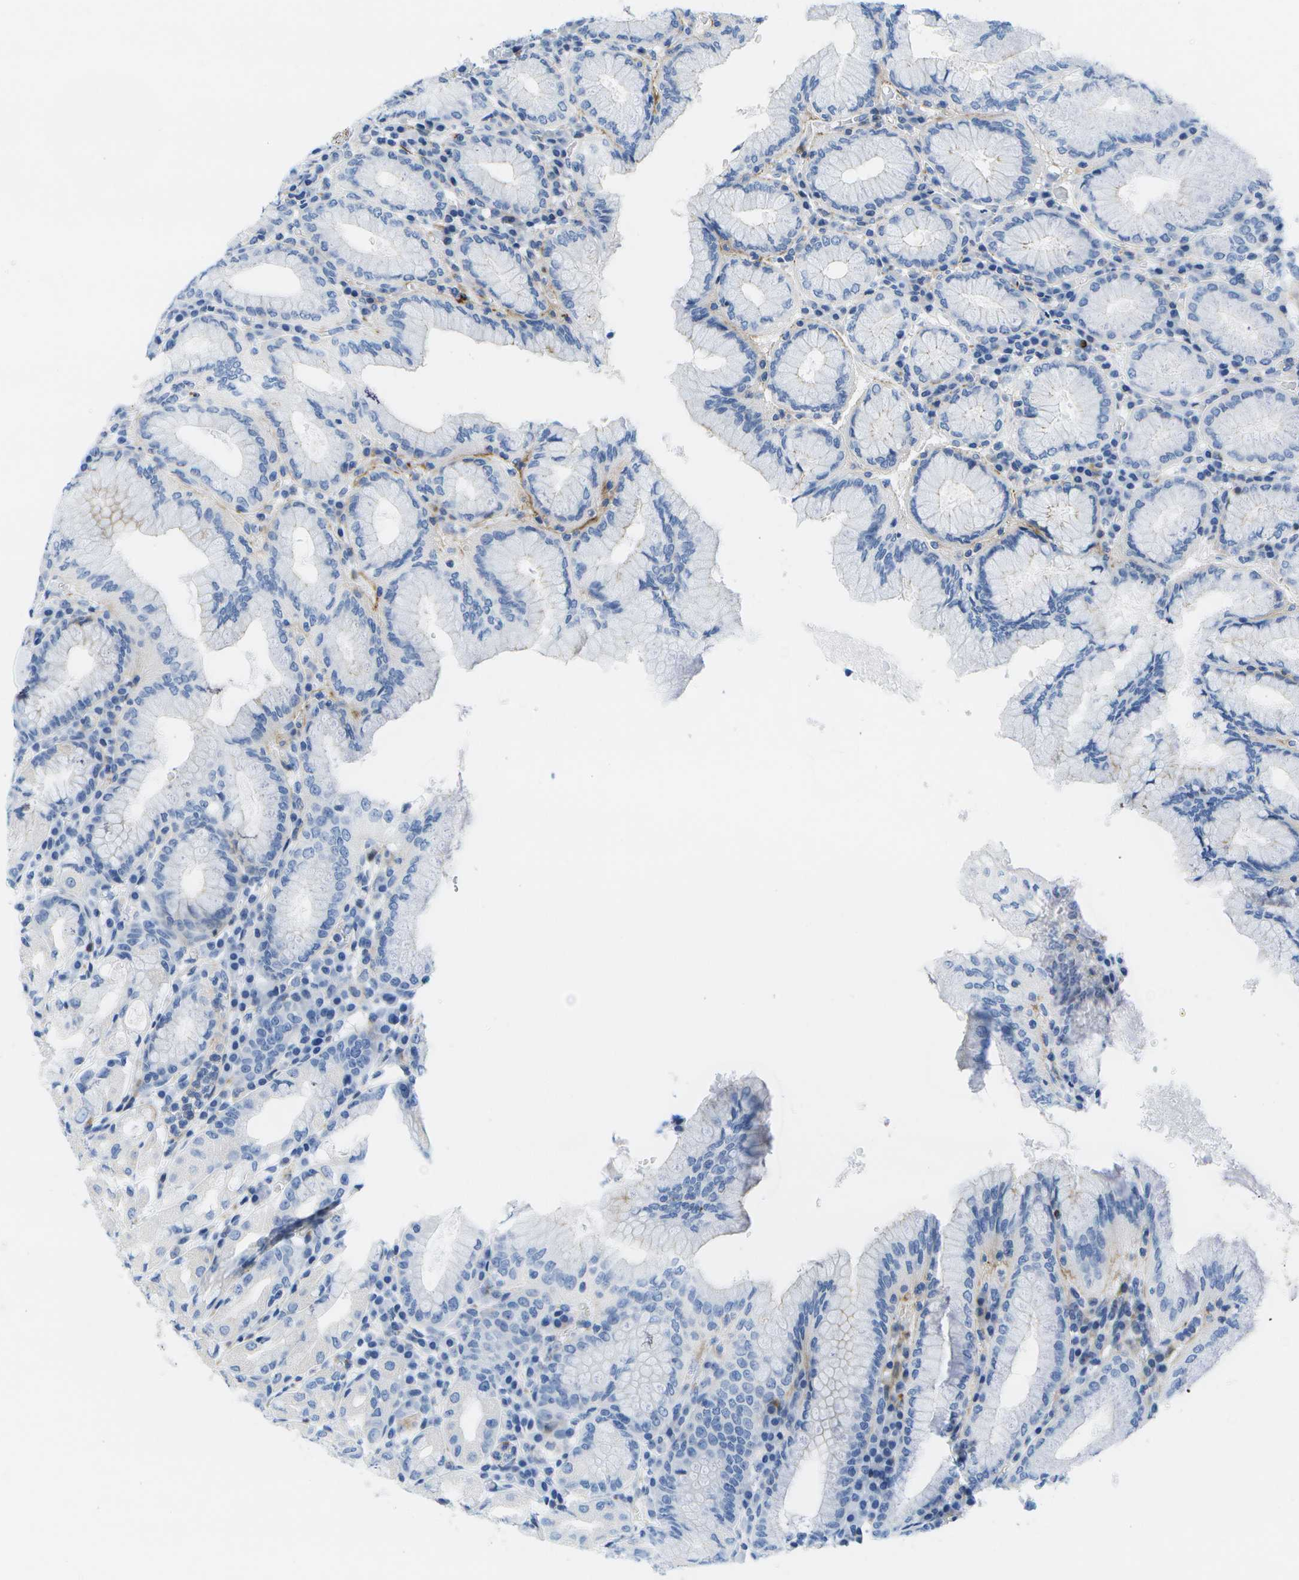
{"staining": {"intensity": "weak", "quantity": "<25%", "location": "cytoplasmic/membranous"}, "tissue": "stomach", "cell_type": "Glandular cells", "image_type": "normal", "snomed": [{"axis": "morphology", "description": "Normal tissue, NOS"}, {"axis": "topography", "description": "Stomach"}, {"axis": "topography", "description": "Stomach, lower"}], "caption": "This is a photomicrograph of IHC staining of unremarkable stomach, which shows no staining in glandular cells.", "gene": "ADGRG6", "patient": {"sex": "female", "age": 56}}